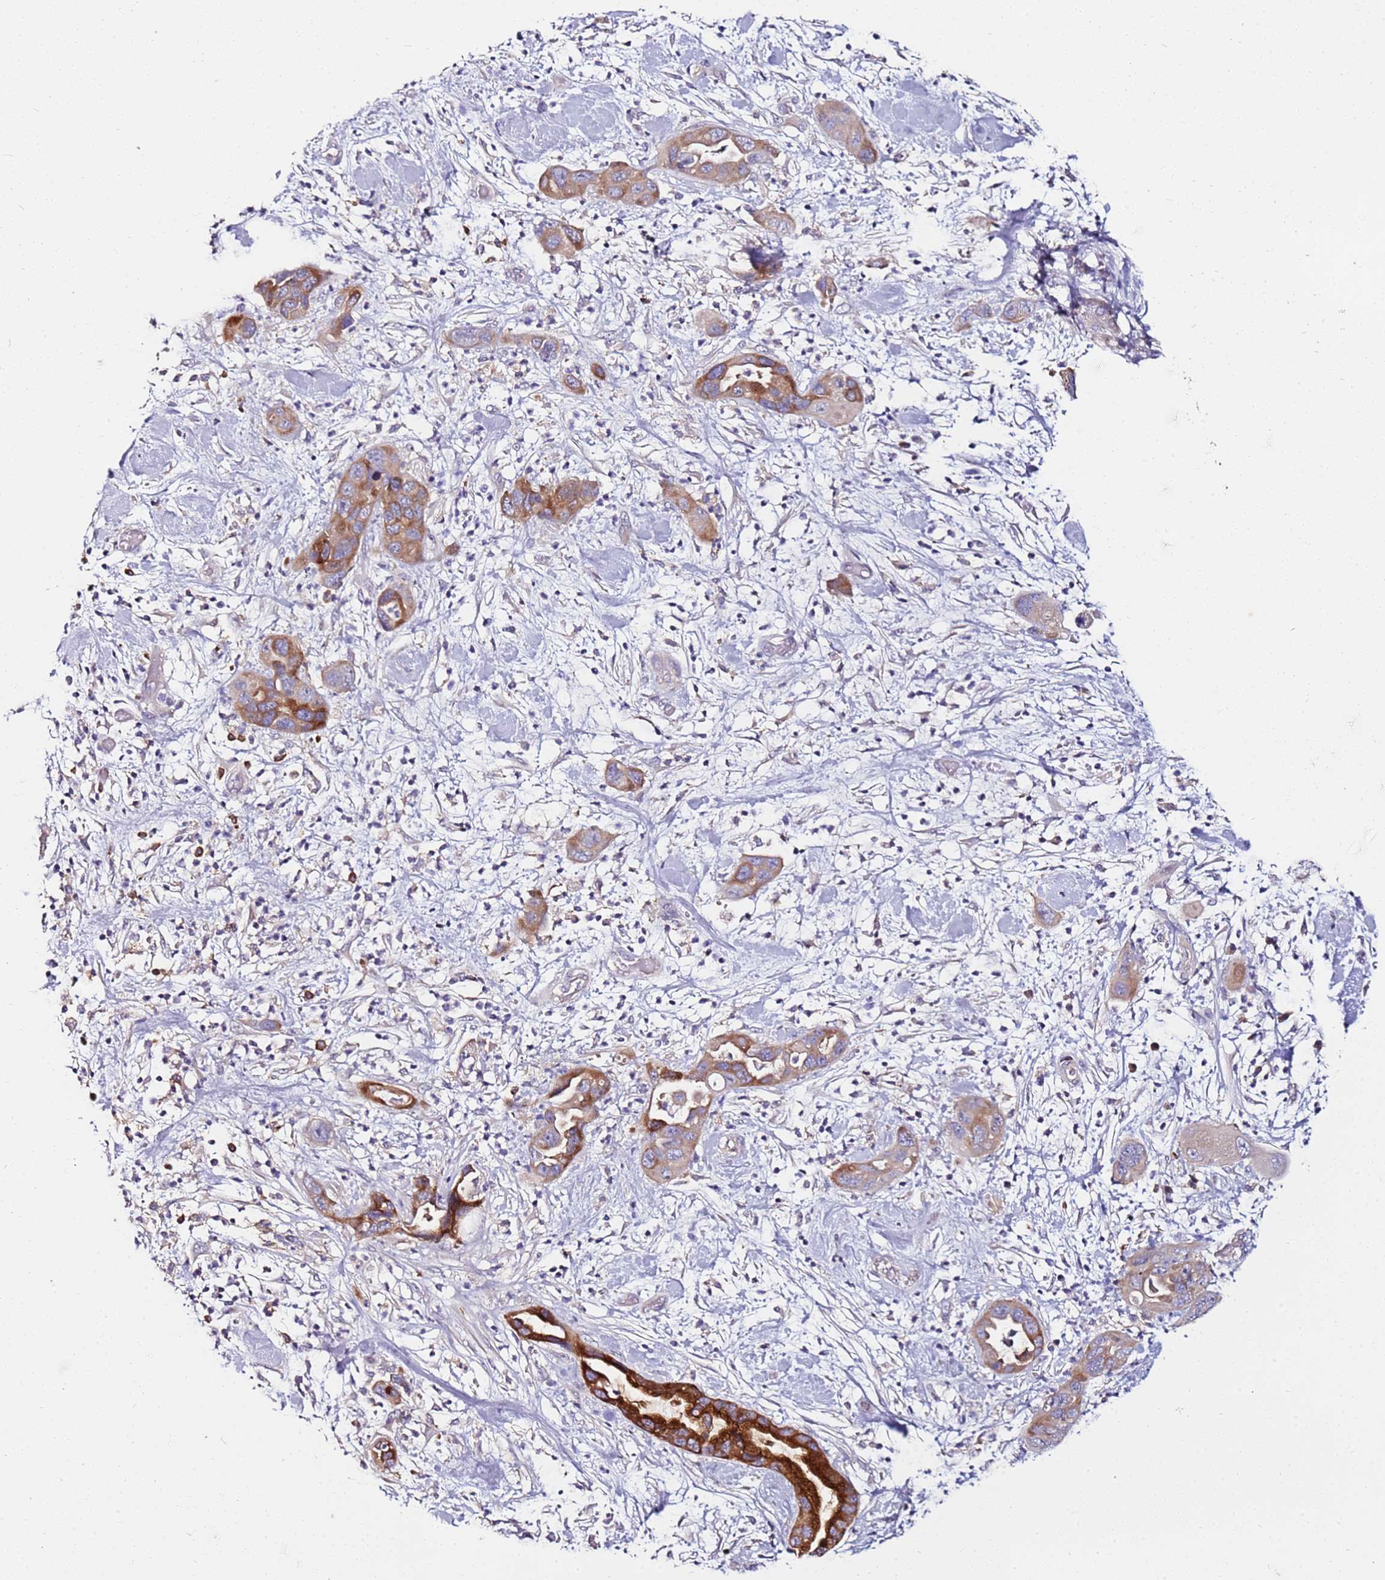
{"staining": {"intensity": "strong", "quantity": "25%-75%", "location": "cytoplasmic/membranous"}, "tissue": "pancreatic cancer", "cell_type": "Tumor cells", "image_type": "cancer", "snomed": [{"axis": "morphology", "description": "Adenocarcinoma, NOS"}, {"axis": "topography", "description": "Pancreas"}], "caption": "Protein analysis of adenocarcinoma (pancreatic) tissue shows strong cytoplasmic/membranous staining in approximately 25%-75% of tumor cells.", "gene": "SRRM5", "patient": {"sex": "female", "age": 71}}